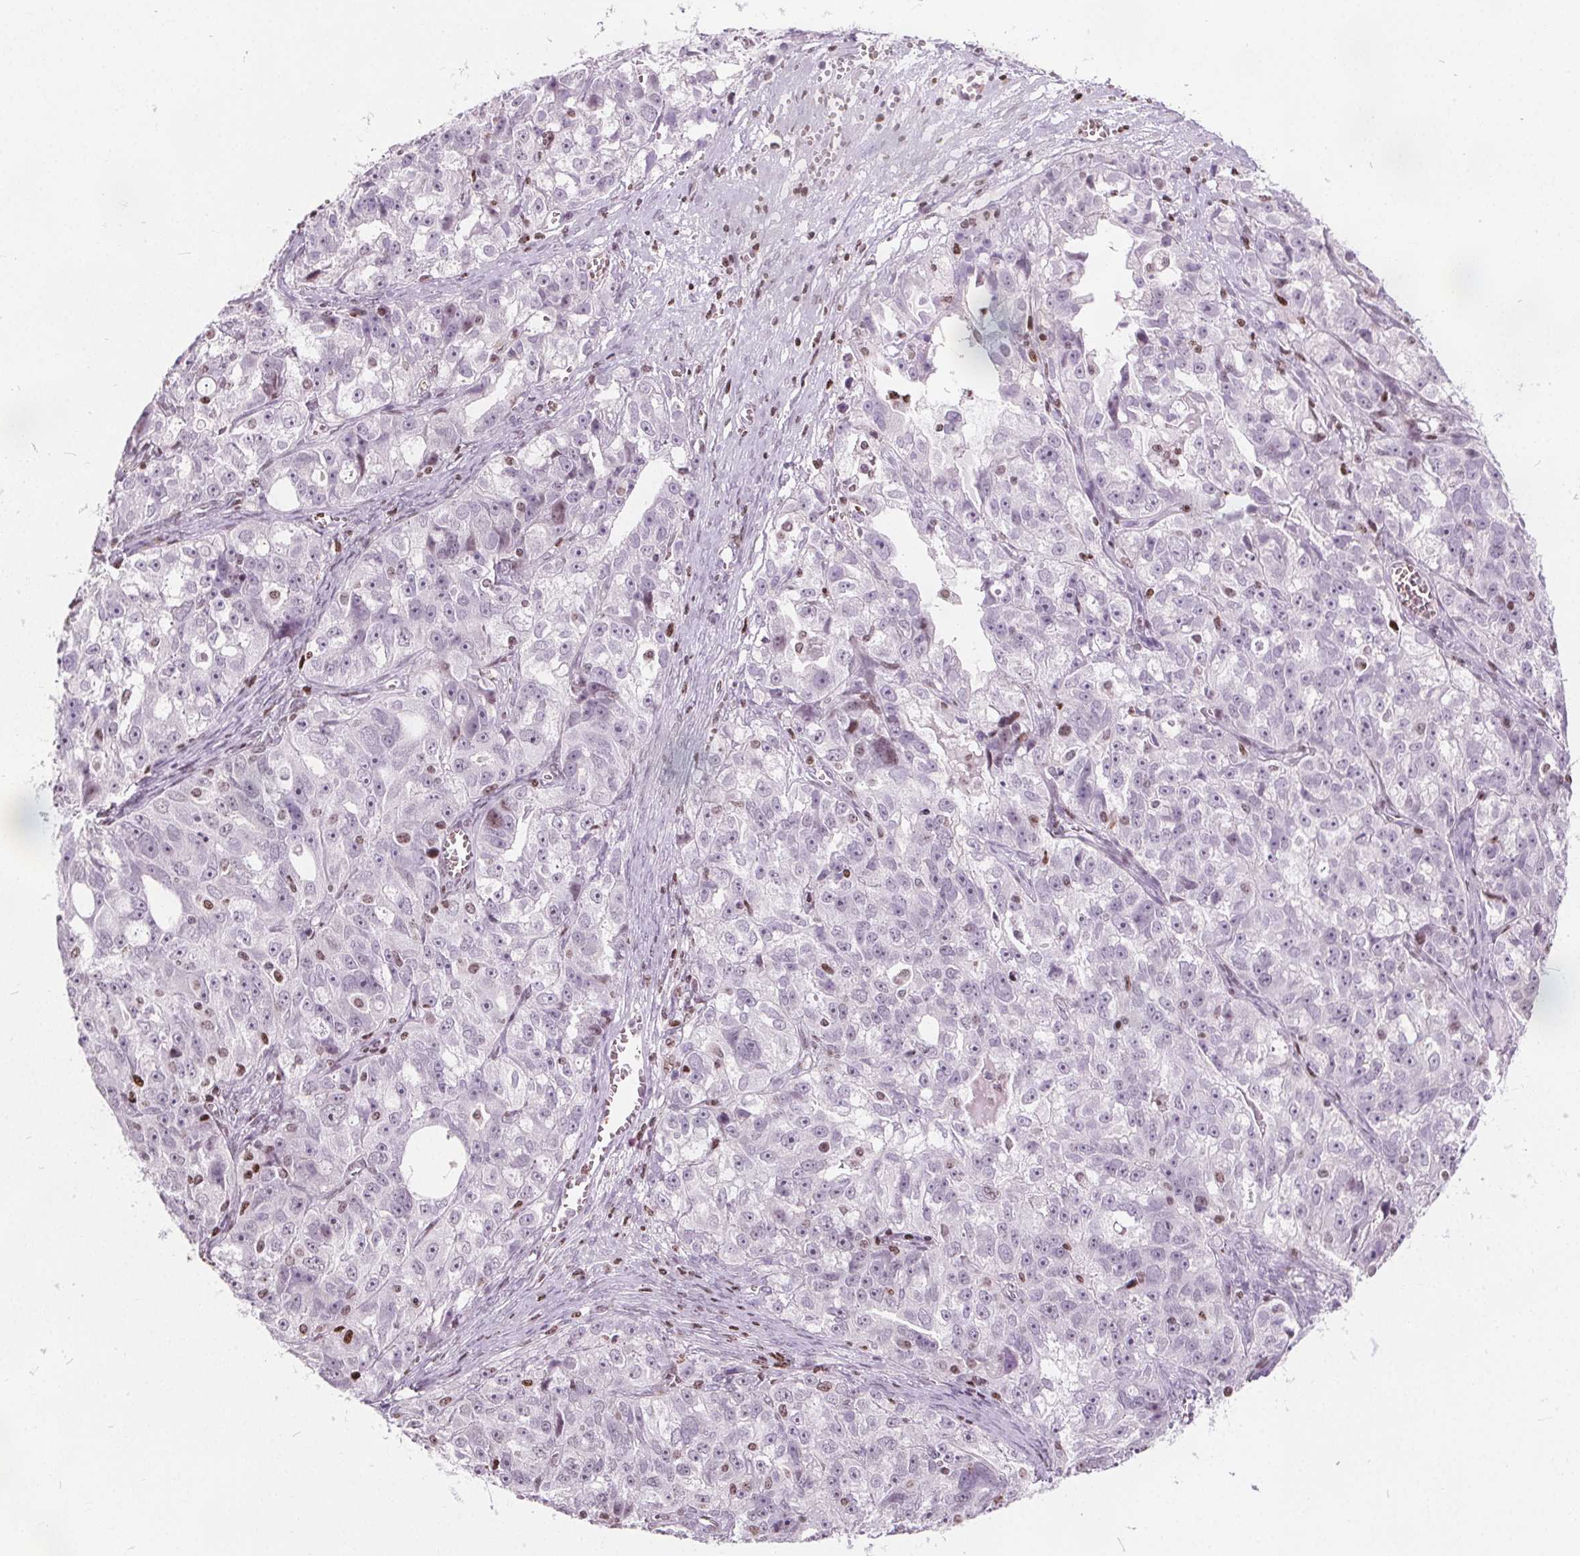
{"staining": {"intensity": "negative", "quantity": "none", "location": "none"}, "tissue": "ovarian cancer", "cell_type": "Tumor cells", "image_type": "cancer", "snomed": [{"axis": "morphology", "description": "Cystadenocarcinoma, serous, NOS"}, {"axis": "topography", "description": "Ovary"}], "caption": "Immunohistochemistry of ovarian cancer shows no positivity in tumor cells.", "gene": "ISLR2", "patient": {"sex": "female", "age": 51}}